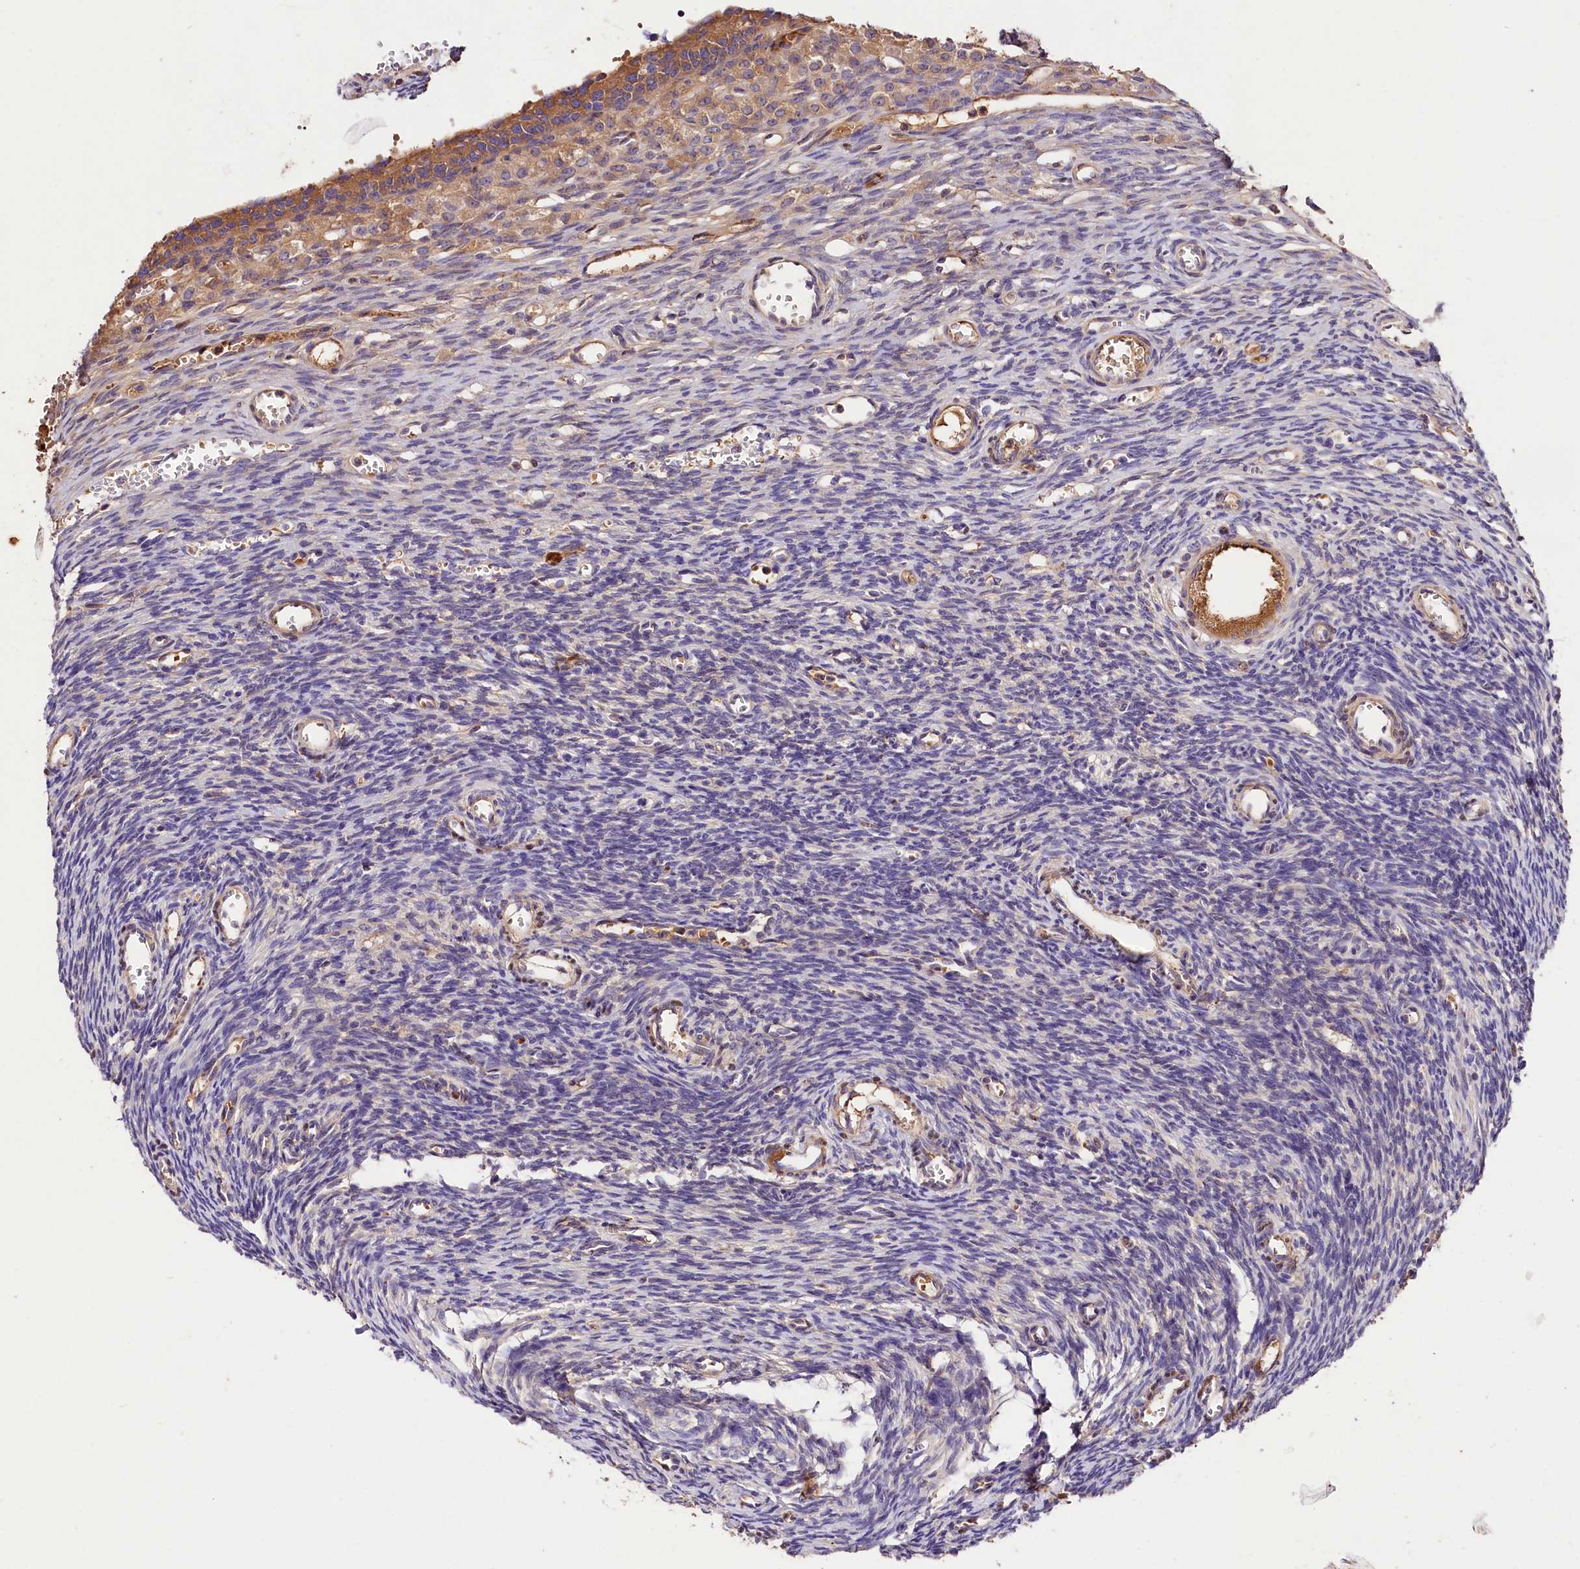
{"staining": {"intensity": "negative", "quantity": "none", "location": "none"}, "tissue": "ovary", "cell_type": "Follicle cells", "image_type": "normal", "snomed": [{"axis": "morphology", "description": "Normal tissue, NOS"}, {"axis": "topography", "description": "Ovary"}], "caption": "The photomicrograph displays no significant expression in follicle cells of ovary. The staining was performed using DAB (3,3'-diaminobenzidine) to visualize the protein expression in brown, while the nuclei were stained in blue with hematoxylin (Magnification: 20x).", "gene": "ARMC6", "patient": {"sex": "female", "age": 39}}